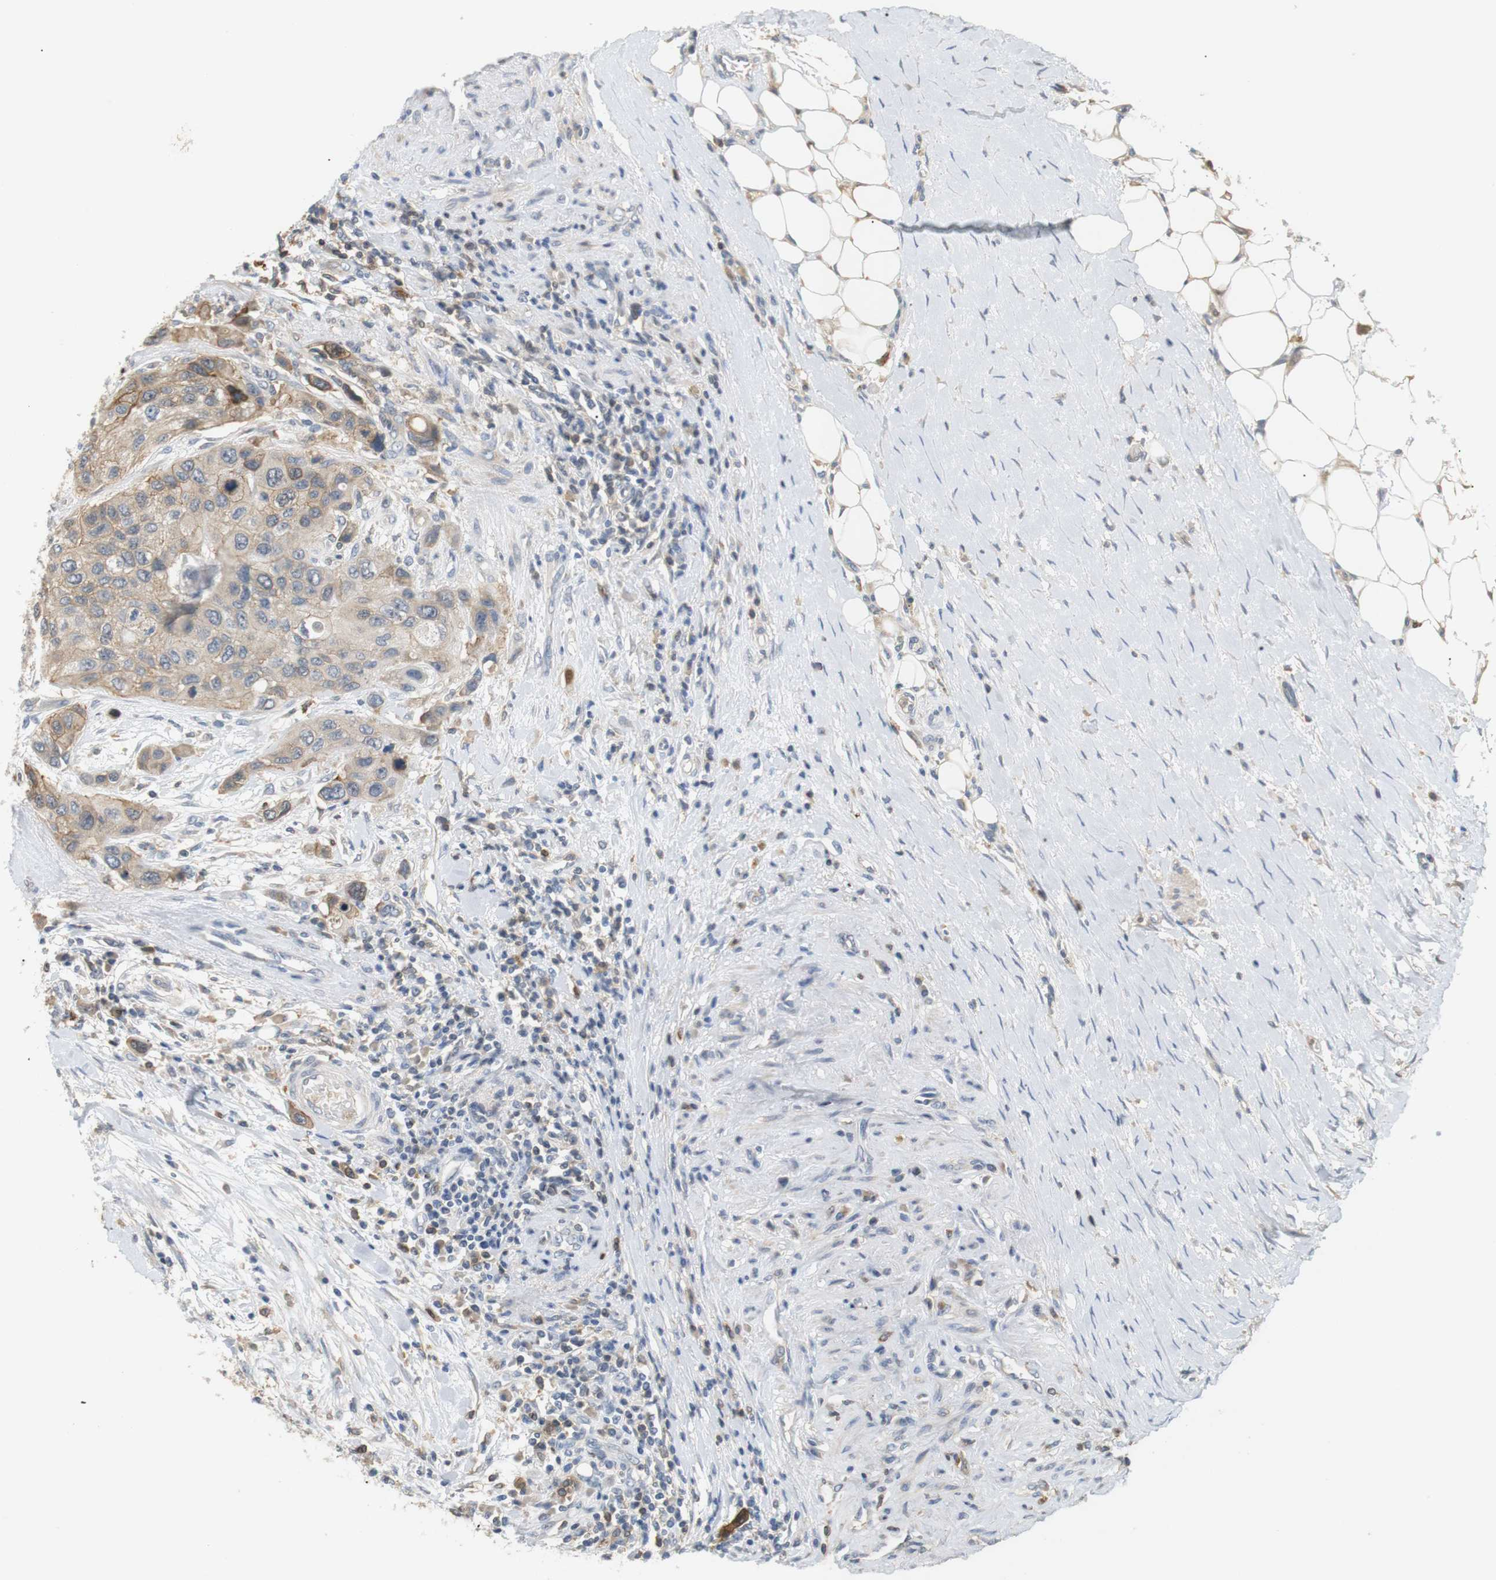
{"staining": {"intensity": "weak", "quantity": ">75%", "location": "cytoplasmic/membranous"}, "tissue": "urothelial cancer", "cell_type": "Tumor cells", "image_type": "cancer", "snomed": [{"axis": "morphology", "description": "Urothelial carcinoma, High grade"}, {"axis": "topography", "description": "Urinary bladder"}], "caption": "The photomicrograph exhibits immunohistochemical staining of urothelial carcinoma (high-grade). There is weak cytoplasmic/membranous positivity is seen in approximately >75% of tumor cells. (brown staining indicates protein expression, while blue staining denotes nuclei).", "gene": "P2RY1", "patient": {"sex": "female", "age": 56}}